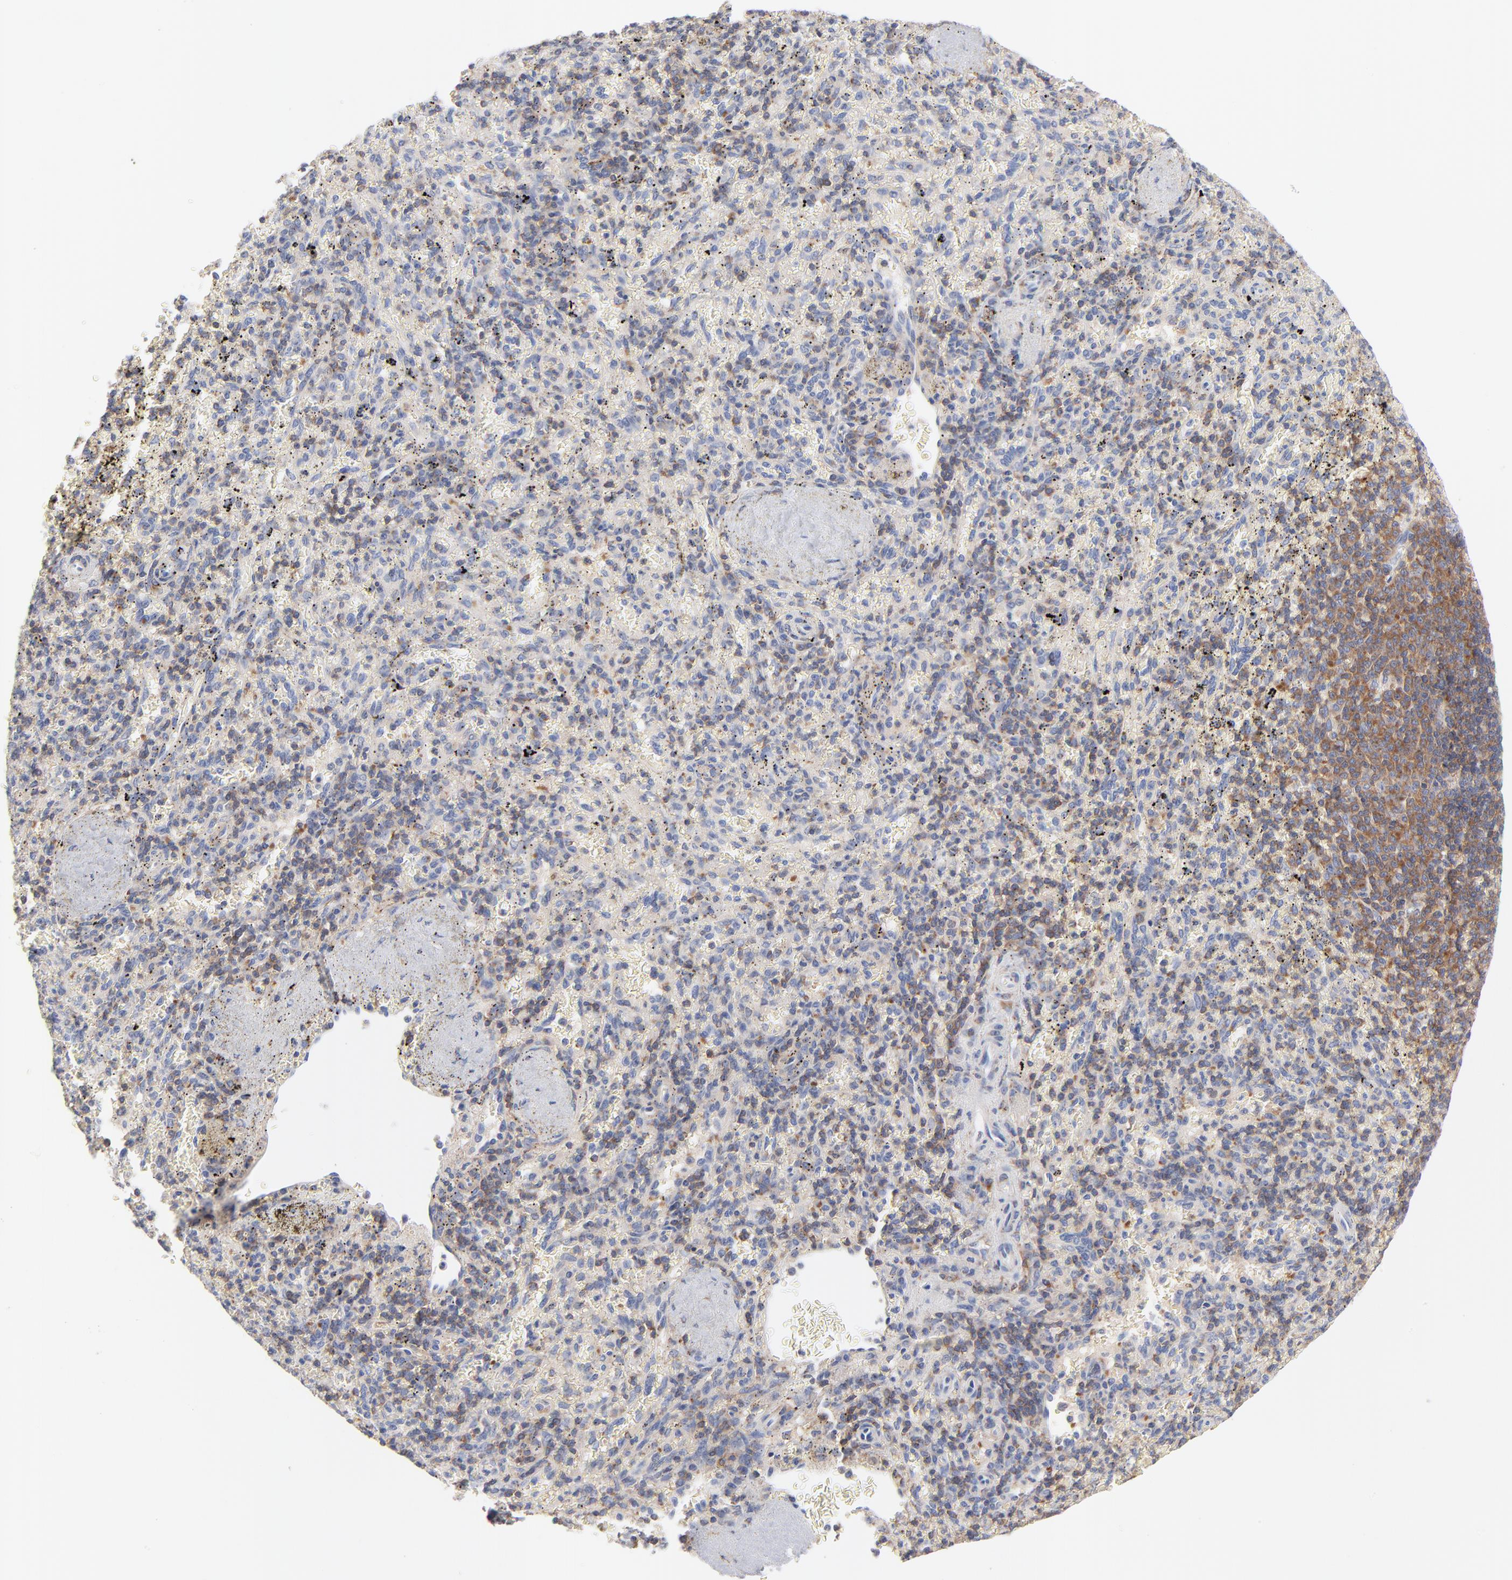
{"staining": {"intensity": "moderate", "quantity": "<25%", "location": "cytoplasmic/membranous"}, "tissue": "spleen", "cell_type": "Cells in red pulp", "image_type": "normal", "snomed": [{"axis": "morphology", "description": "Normal tissue, NOS"}, {"axis": "topography", "description": "Spleen"}], "caption": "Immunohistochemistry (IHC) micrograph of normal spleen: human spleen stained using IHC reveals low levels of moderate protein expression localized specifically in the cytoplasmic/membranous of cells in red pulp, appearing as a cytoplasmic/membranous brown color.", "gene": "SEPTIN11", "patient": {"sex": "female", "age": 43}}